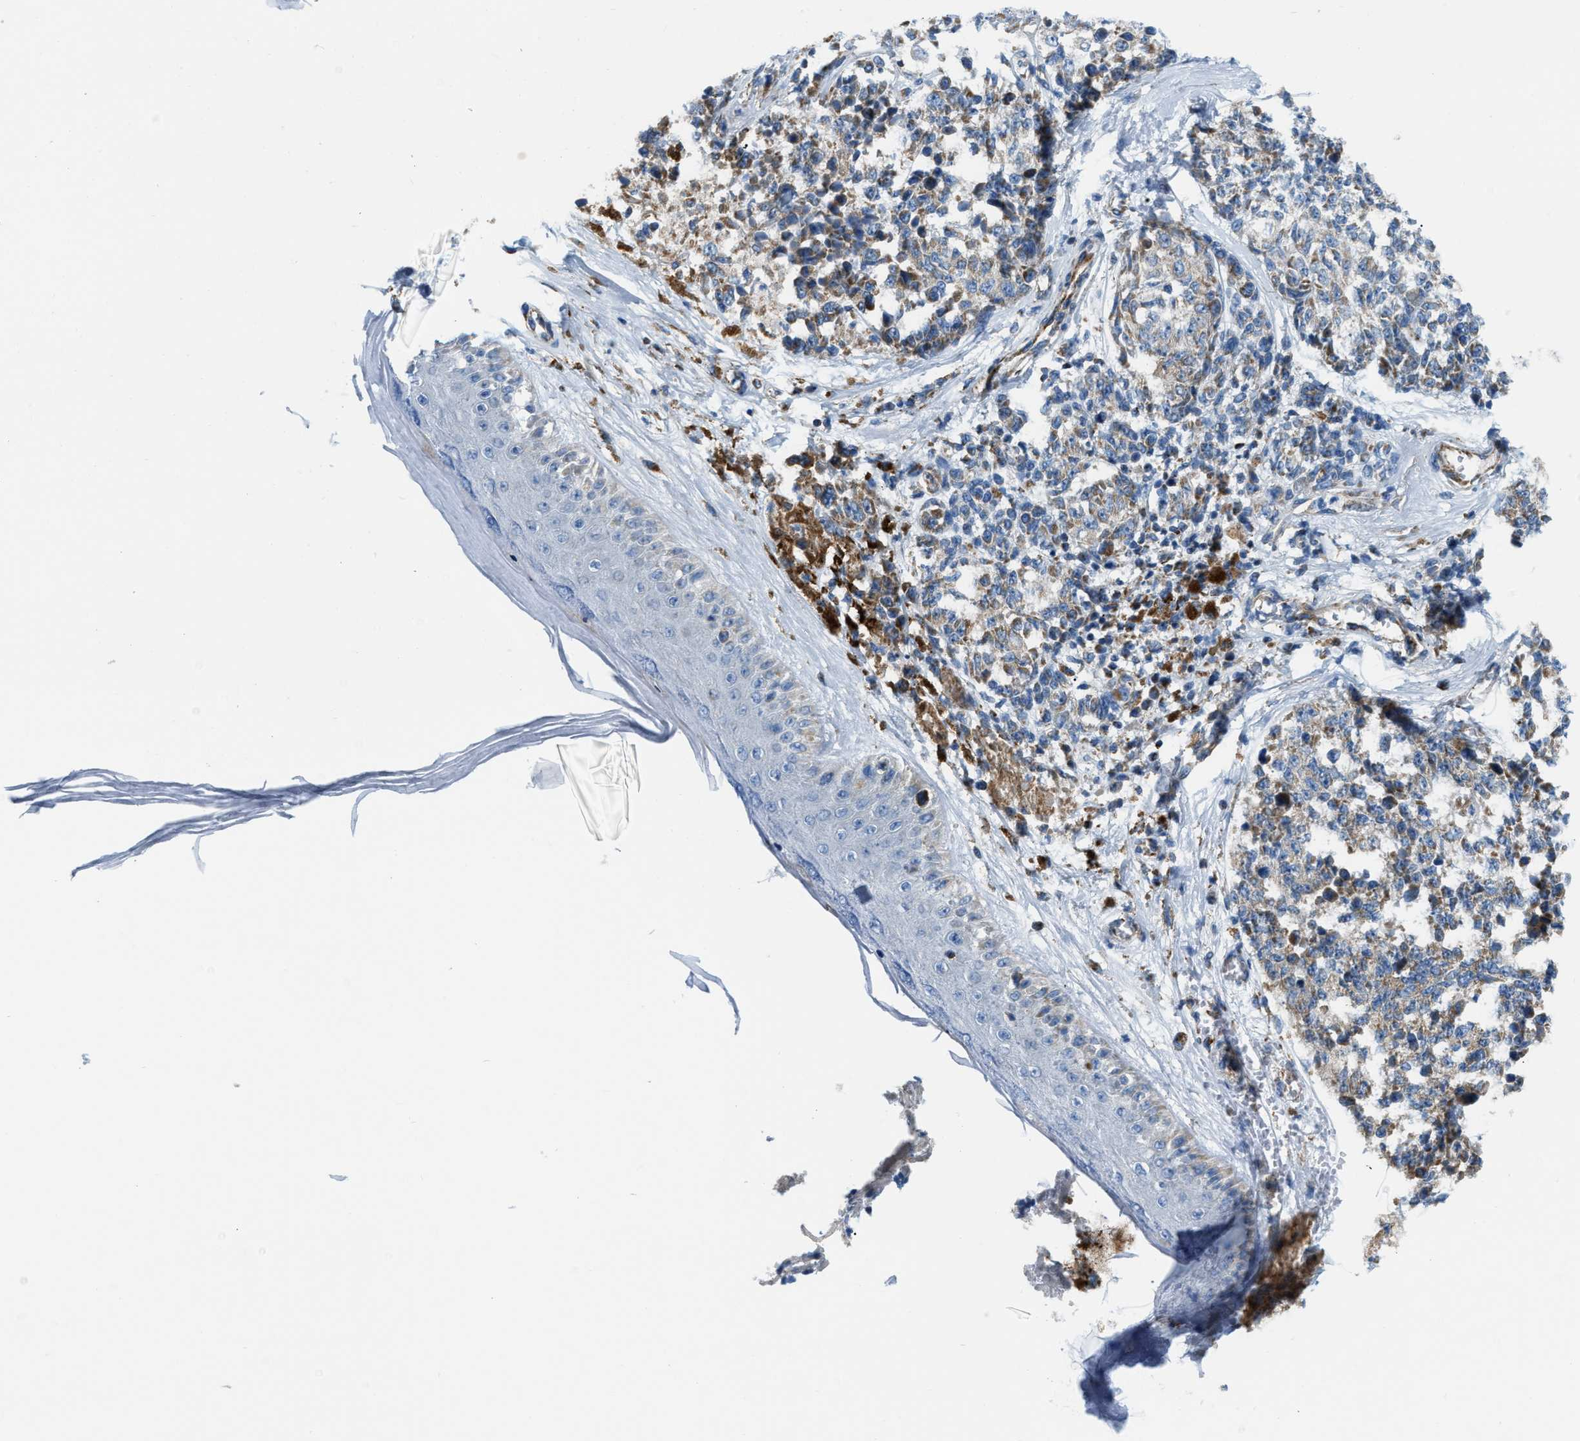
{"staining": {"intensity": "weak", "quantity": ">75%", "location": "cytoplasmic/membranous"}, "tissue": "melanoma", "cell_type": "Tumor cells", "image_type": "cancer", "snomed": [{"axis": "morphology", "description": "Malignant melanoma, NOS"}, {"axis": "topography", "description": "Skin"}], "caption": "The image shows a brown stain indicating the presence of a protein in the cytoplasmic/membranous of tumor cells in malignant melanoma. Nuclei are stained in blue.", "gene": "JADE1", "patient": {"sex": "female", "age": 64}}